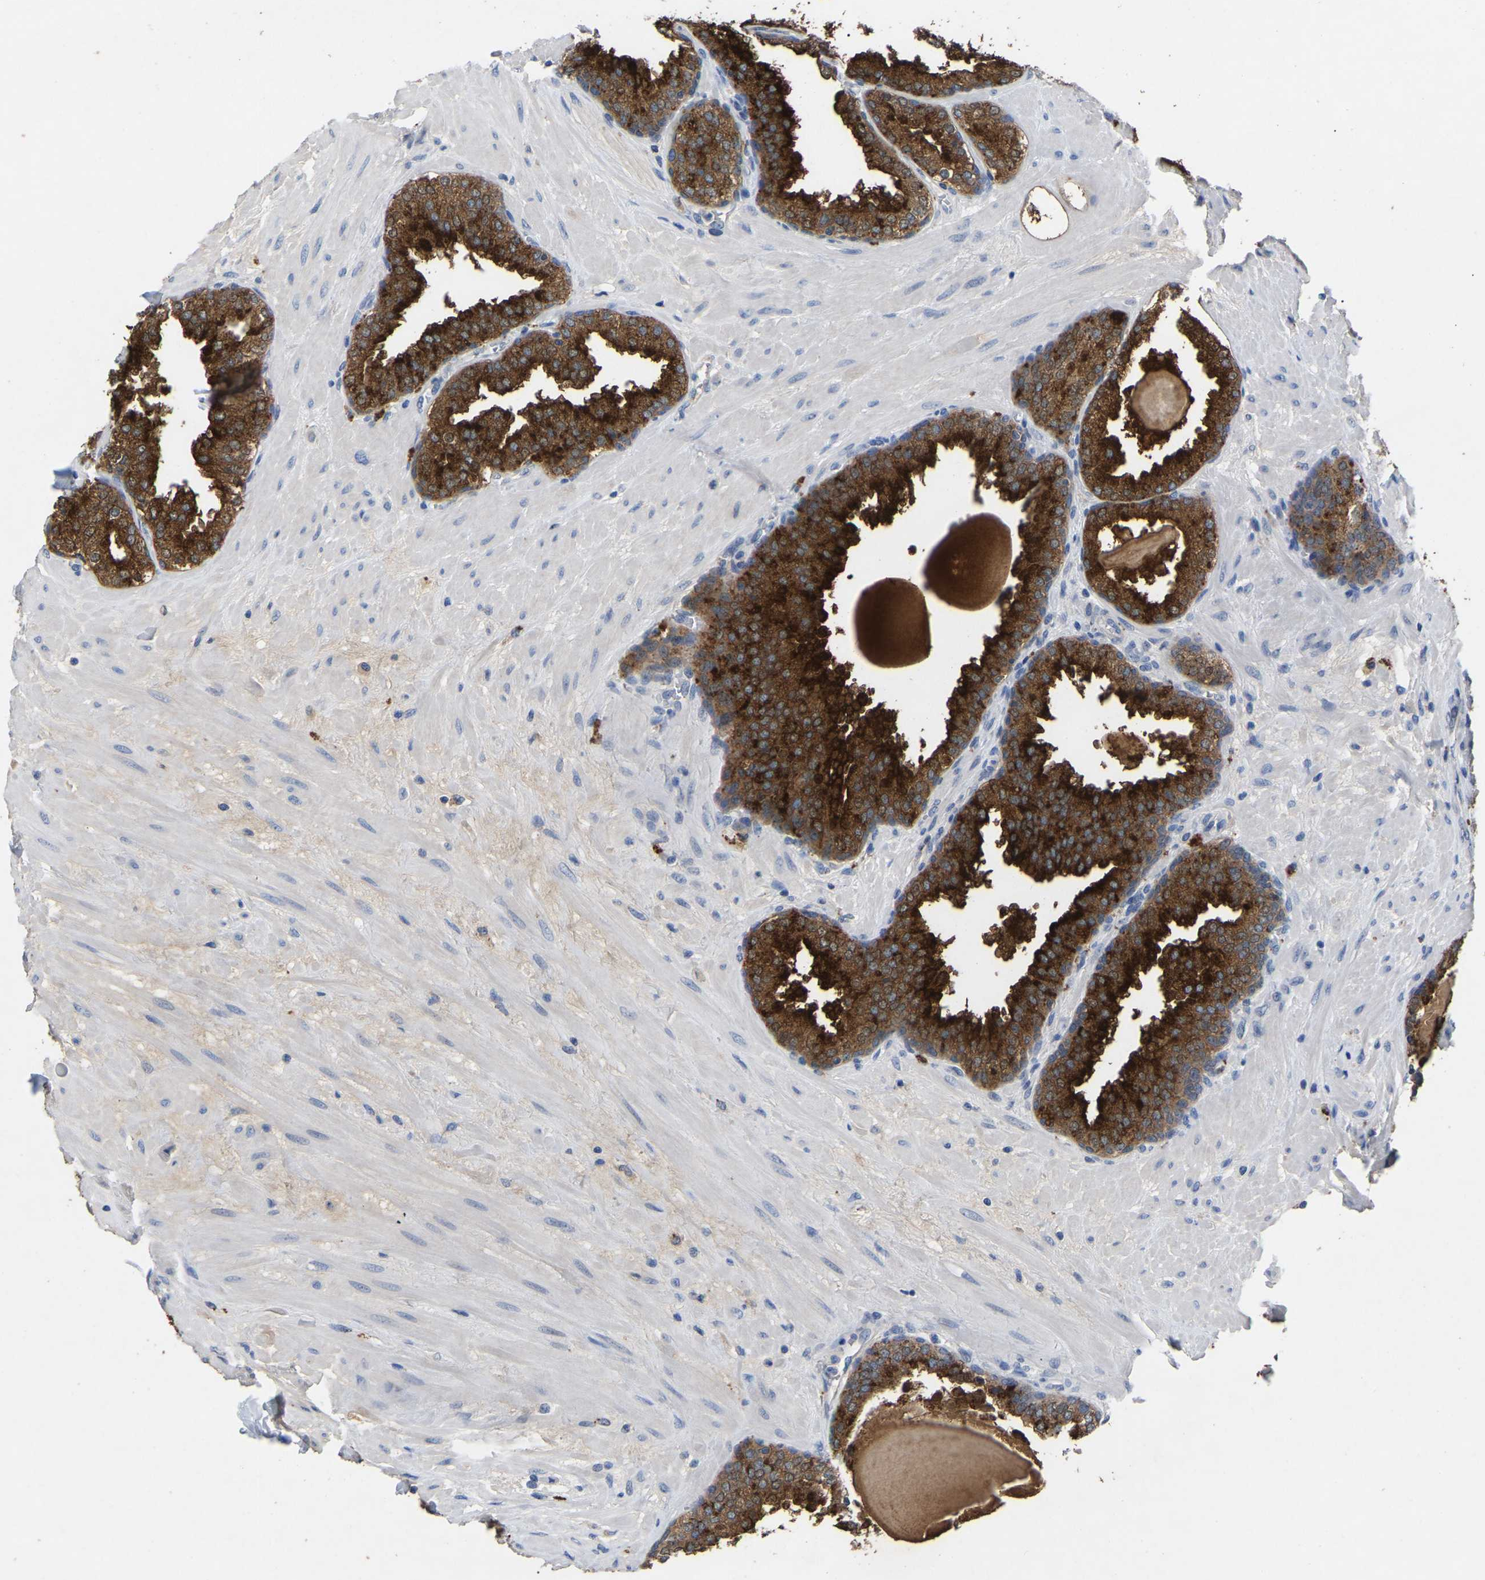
{"staining": {"intensity": "strong", "quantity": ">75%", "location": "cytoplasmic/membranous,nuclear"}, "tissue": "prostate", "cell_type": "Glandular cells", "image_type": "normal", "snomed": [{"axis": "morphology", "description": "Normal tissue, NOS"}, {"axis": "topography", "description": "Prostate"}], "caption": "Protein positivity by immunohistochemistry (IHC) displays strong cytoplasmic/membranous,nuclear expression in about >75% of glandular cells in normal prostate. (DAB IHC with brightfield microscopy, high magnification).", "gene": "SMPD2", "patient": {"sex": "male", "age": 51}}